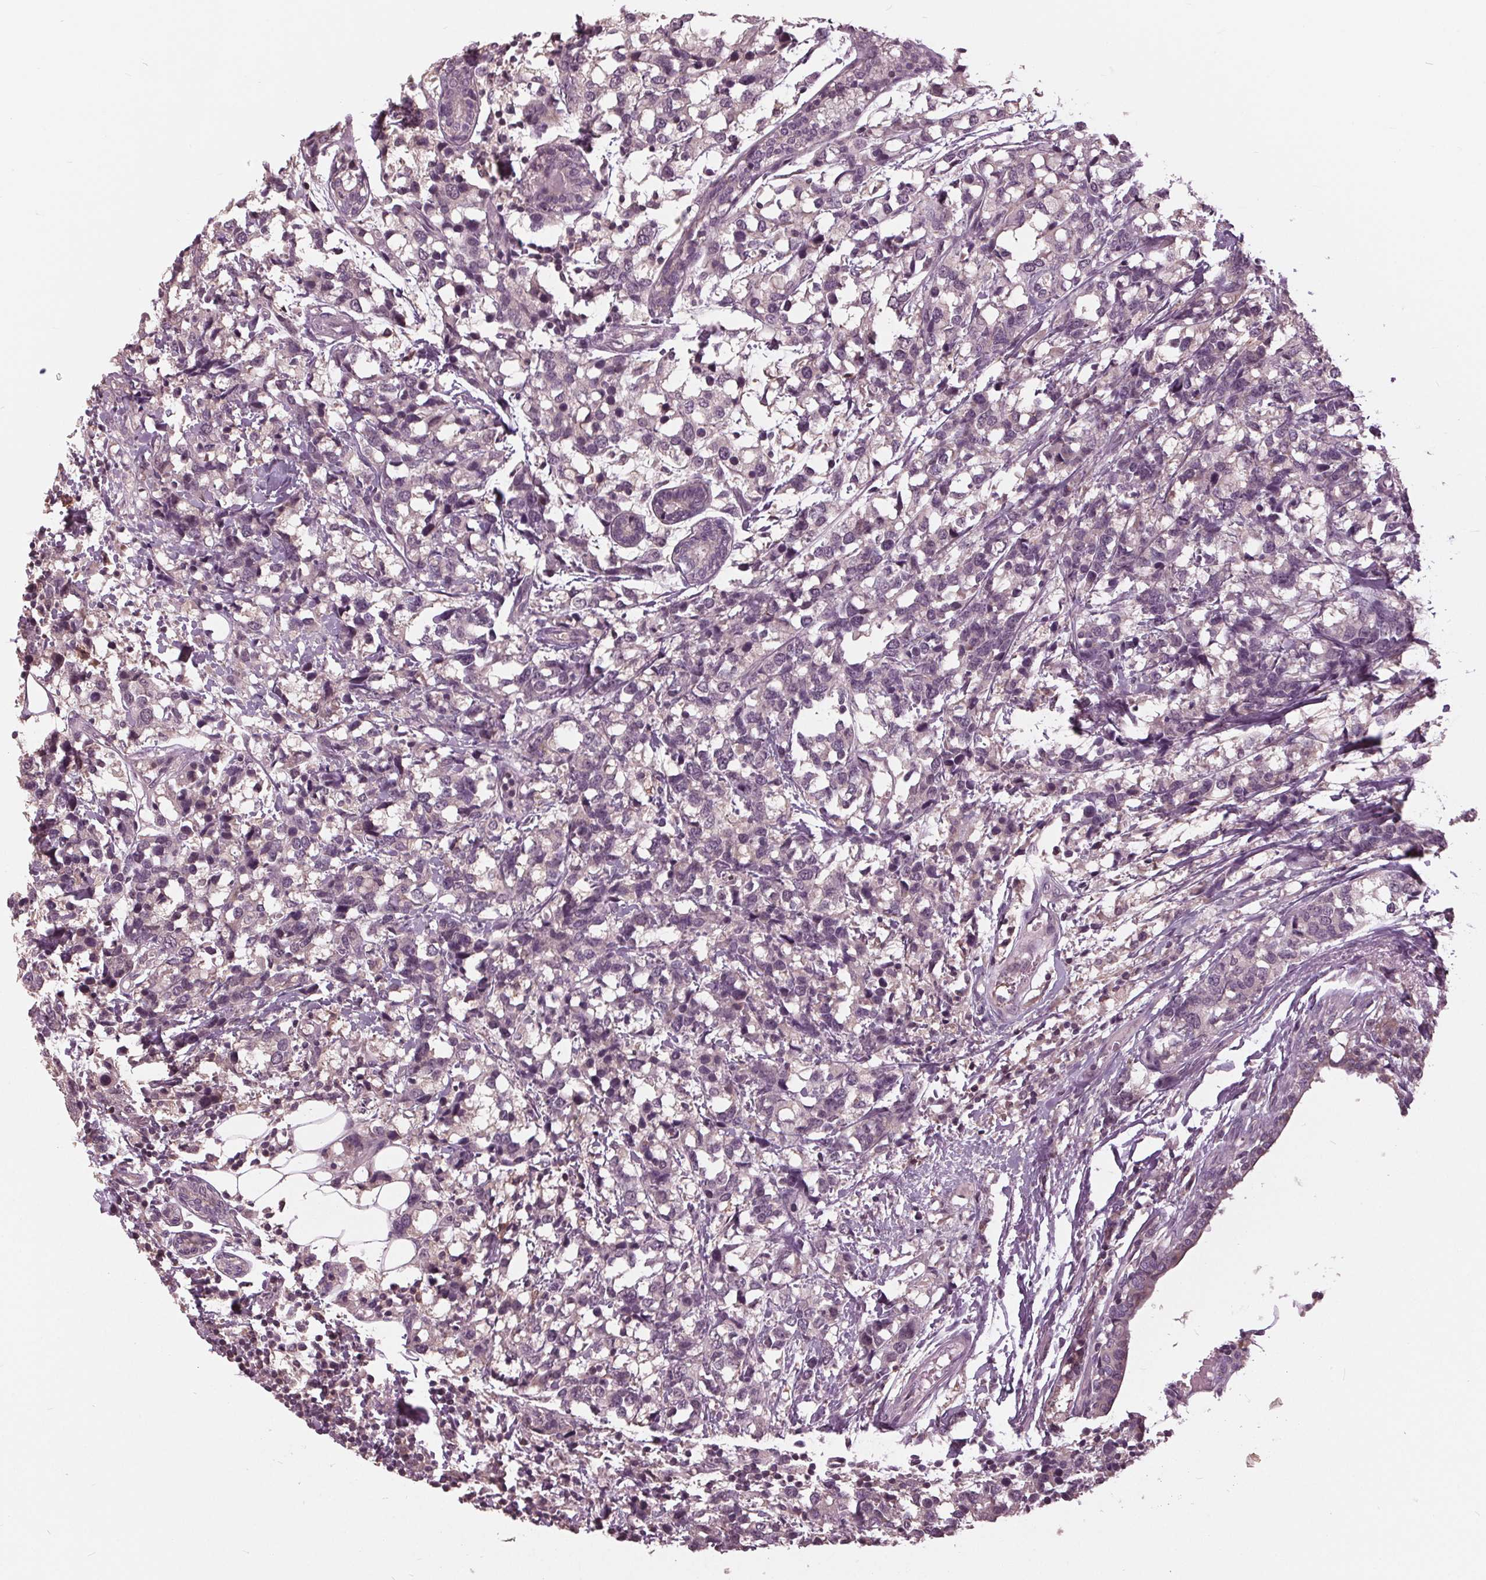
{"staining": {"intensity": "negative", "quantity": "none", "location": "none"}, "tissue": "breast cancer", "cell_type": "Tumor cells", "image_type": "cancer", "snomed": [{"axis": "morphology", "description": "Lobular carcinoma"}, {"axis": "topography", "description": "Breast"}], "caption": "Breast lobular carcinoma was stained to show a protein in brown. There is no significant positivity in tumor cells.", "gene": "SIGLEC6", "patient": {"sex": "female", "age": 59}}